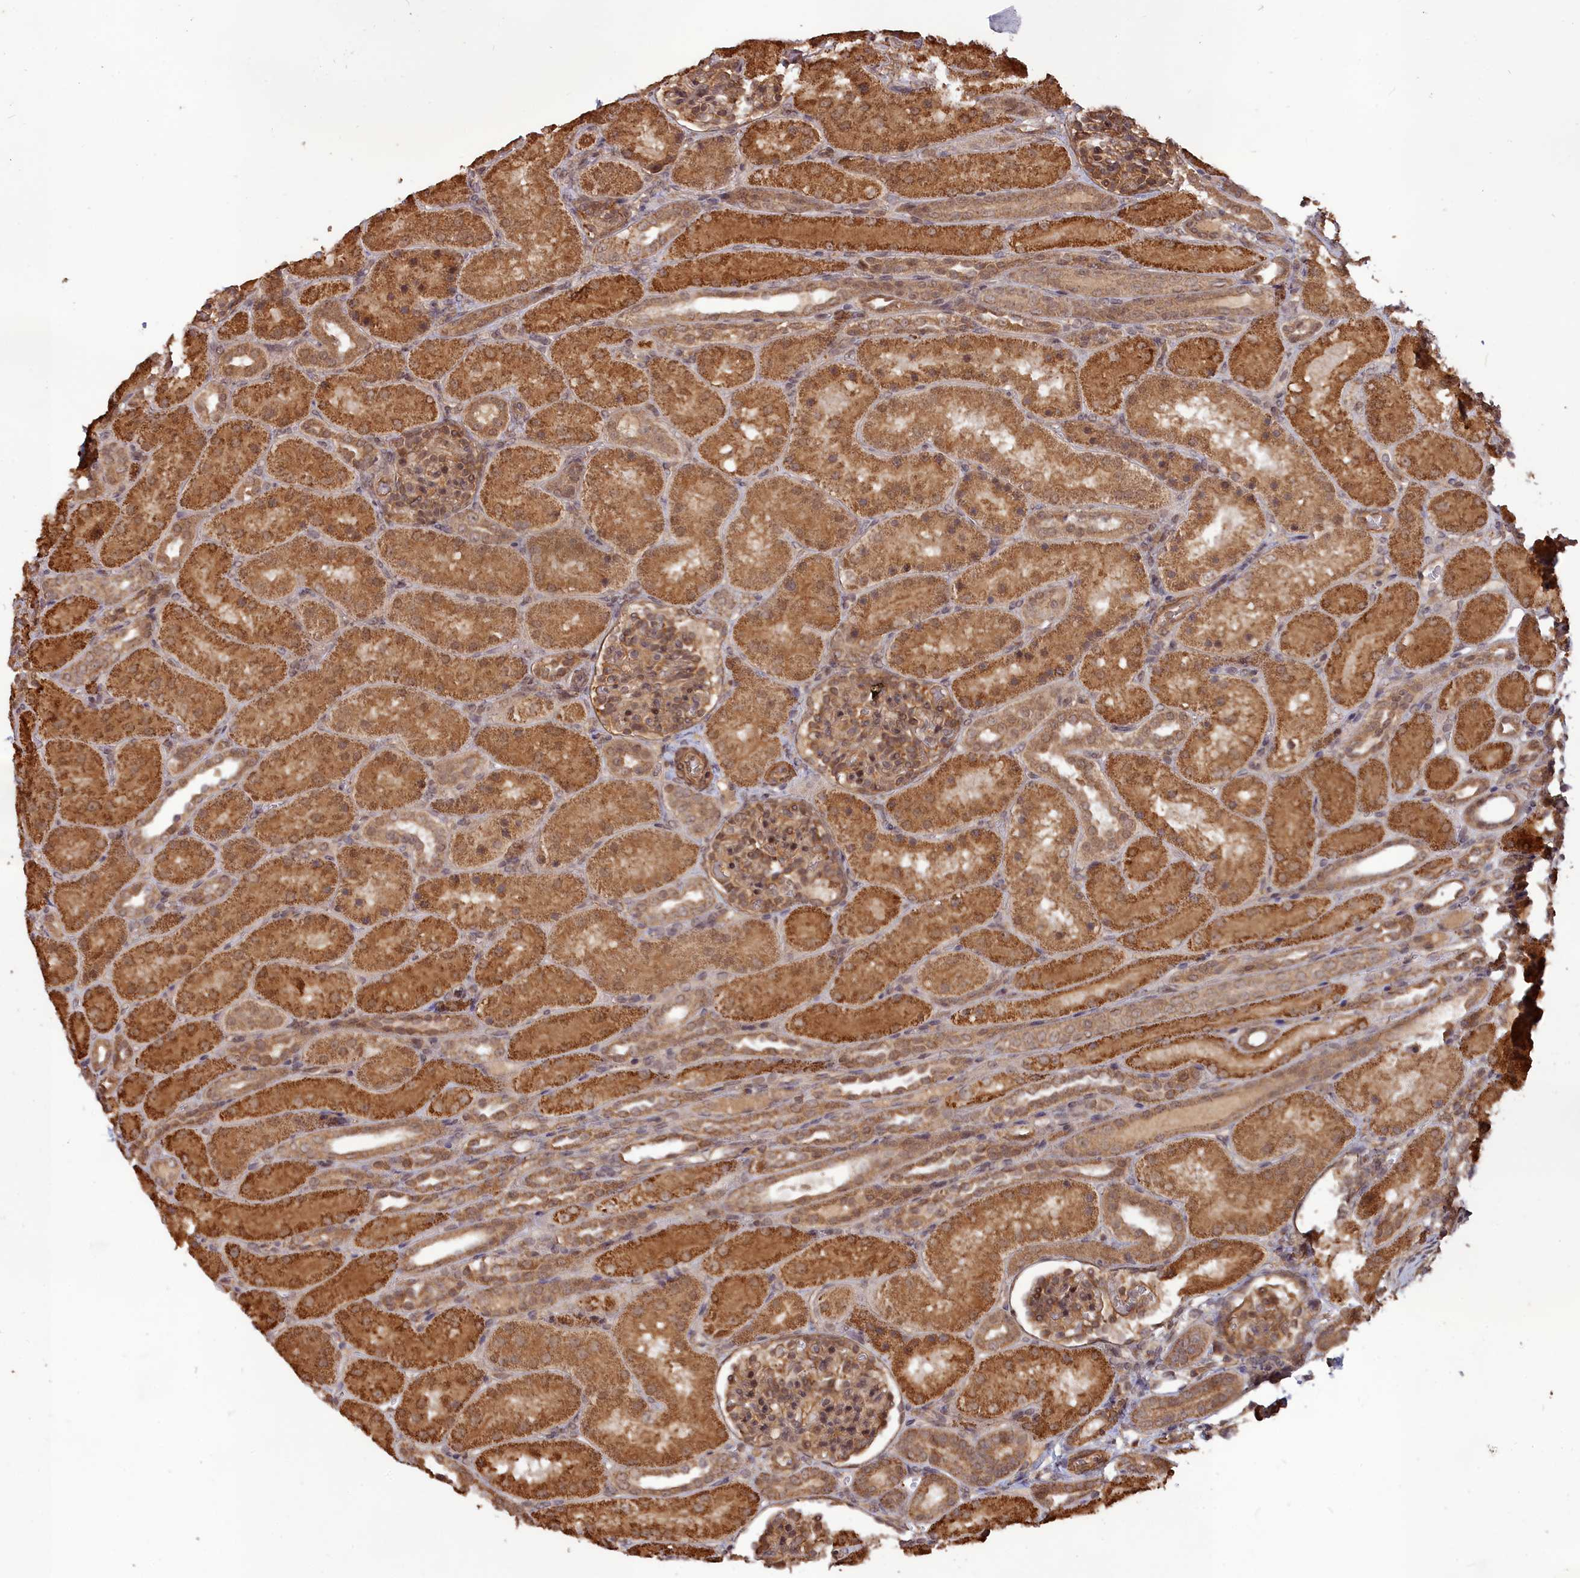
{"staining": {"intensity": "moderate", "quantity": ">75%", "location": "cytoplasmic/membranous"}, "tissue": "kidney", "cell_type": "Cells in glomeruli", "image_type": "normal", "snomed": [{"axis": "morphology", "description": "Normal tissue, NOS"}, {"axis": "topography", "description": "Kidney"}], "caption": "The immunohistochemical stain labels moderate cytoplasmic/membranous staining in cells in glomeruli of unremarkable kidney. (DAB = brown stain, brightfield microscopy at high magnification).", "gene": "CCDC174", "patient": {"sex": "male", "age": 1}}